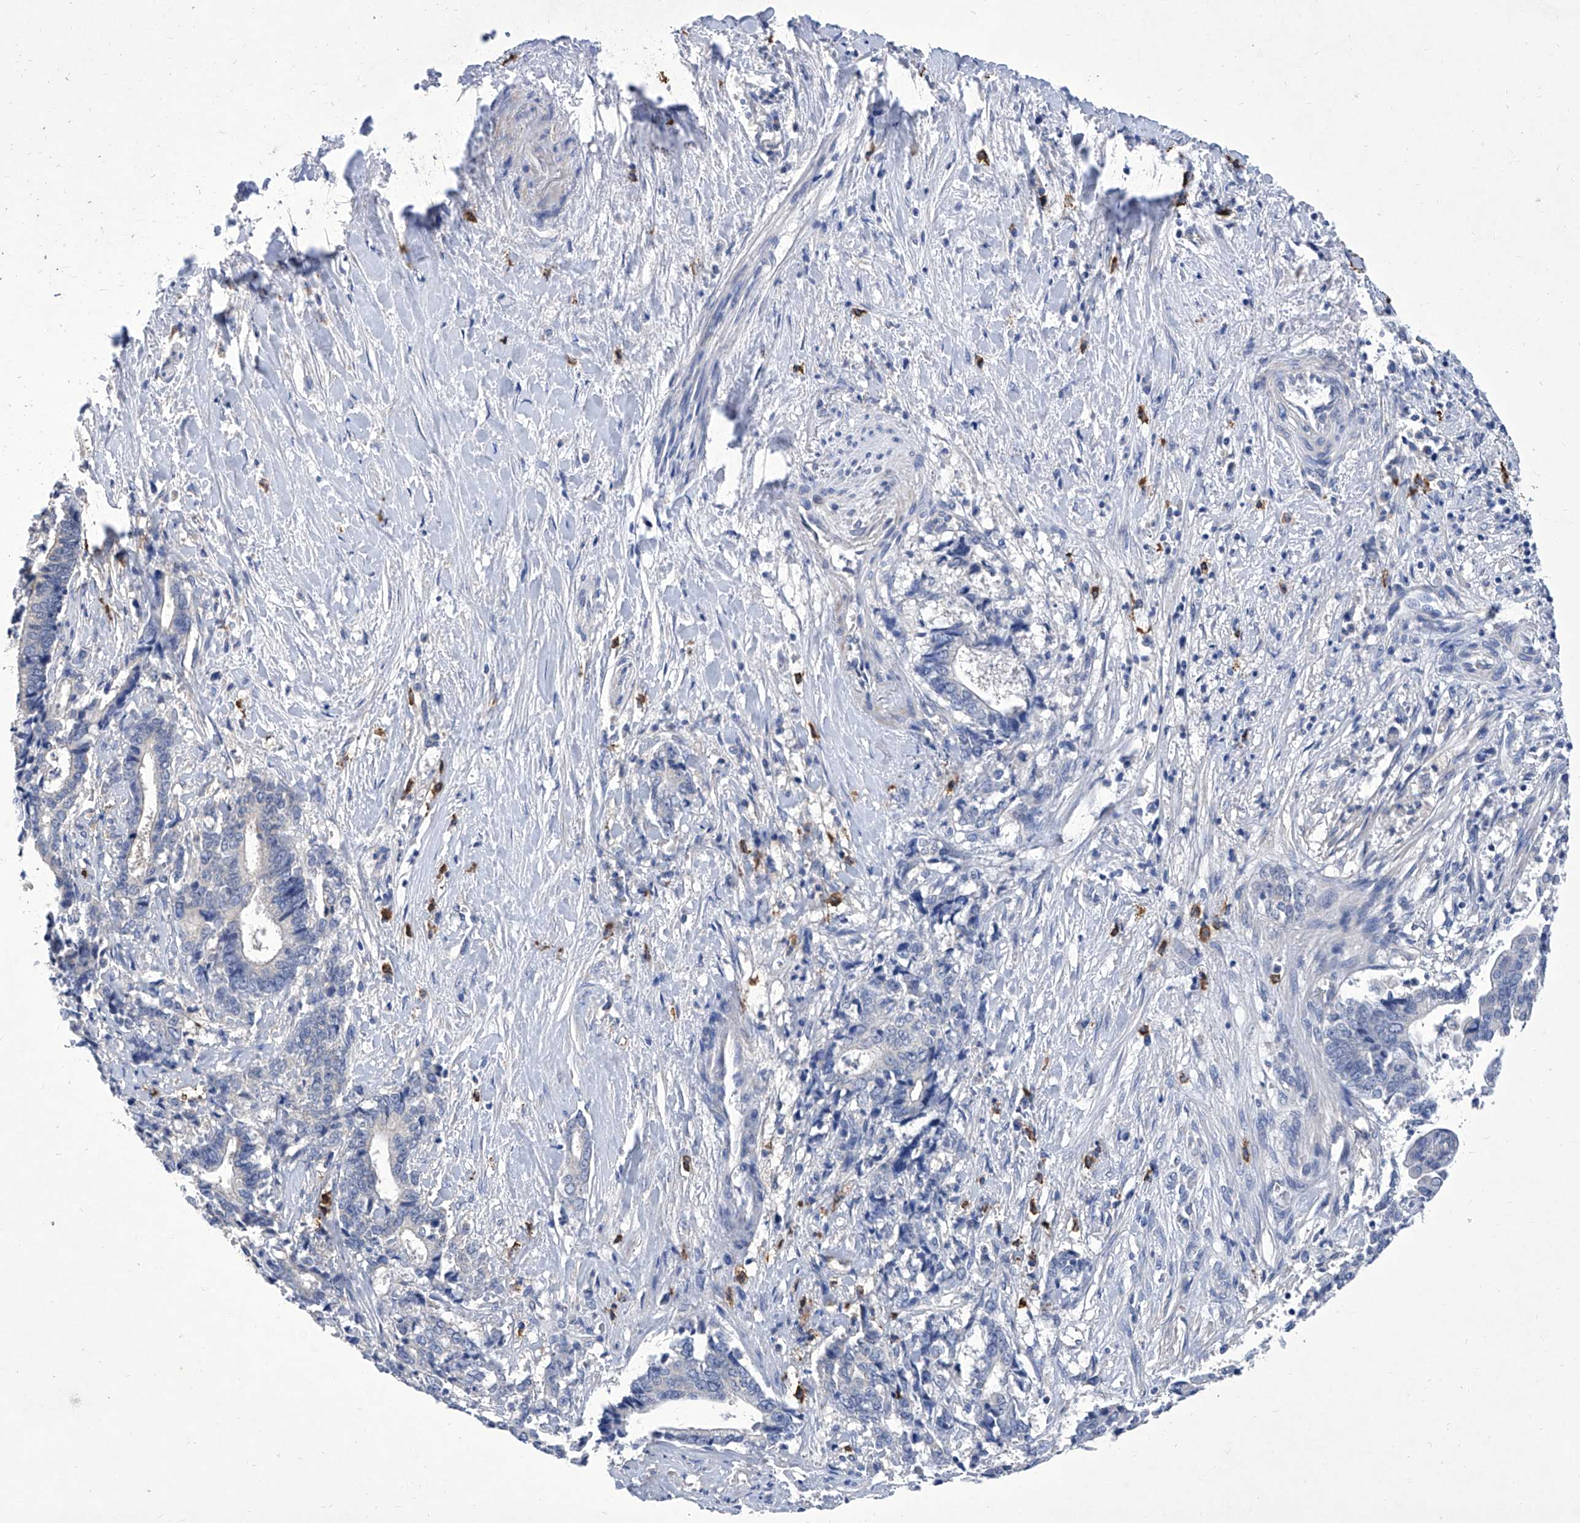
{"staining": {"intensity": "negative", "quantity": "none", "location": "none"}, "tissue": "liver cancer", "cell_type": "Tumor cells", "image_type": "cancer", "snomed": [{"axis": "morphology", "description": "Cholangiocarcinoma"}, {"axis": "topography", "description": "Liver"}], "caption": "IHC micrograph of neoplastic tissue: human liver cholangiocarcinoma stained with DAB exhibits no significant protein staining in tumor cells. (DAB immunohistochemistry visualized using brightfield microscopy, high magnification).", "gene": "IFNL2", "patient": {"sex": "male", "age": 57}}